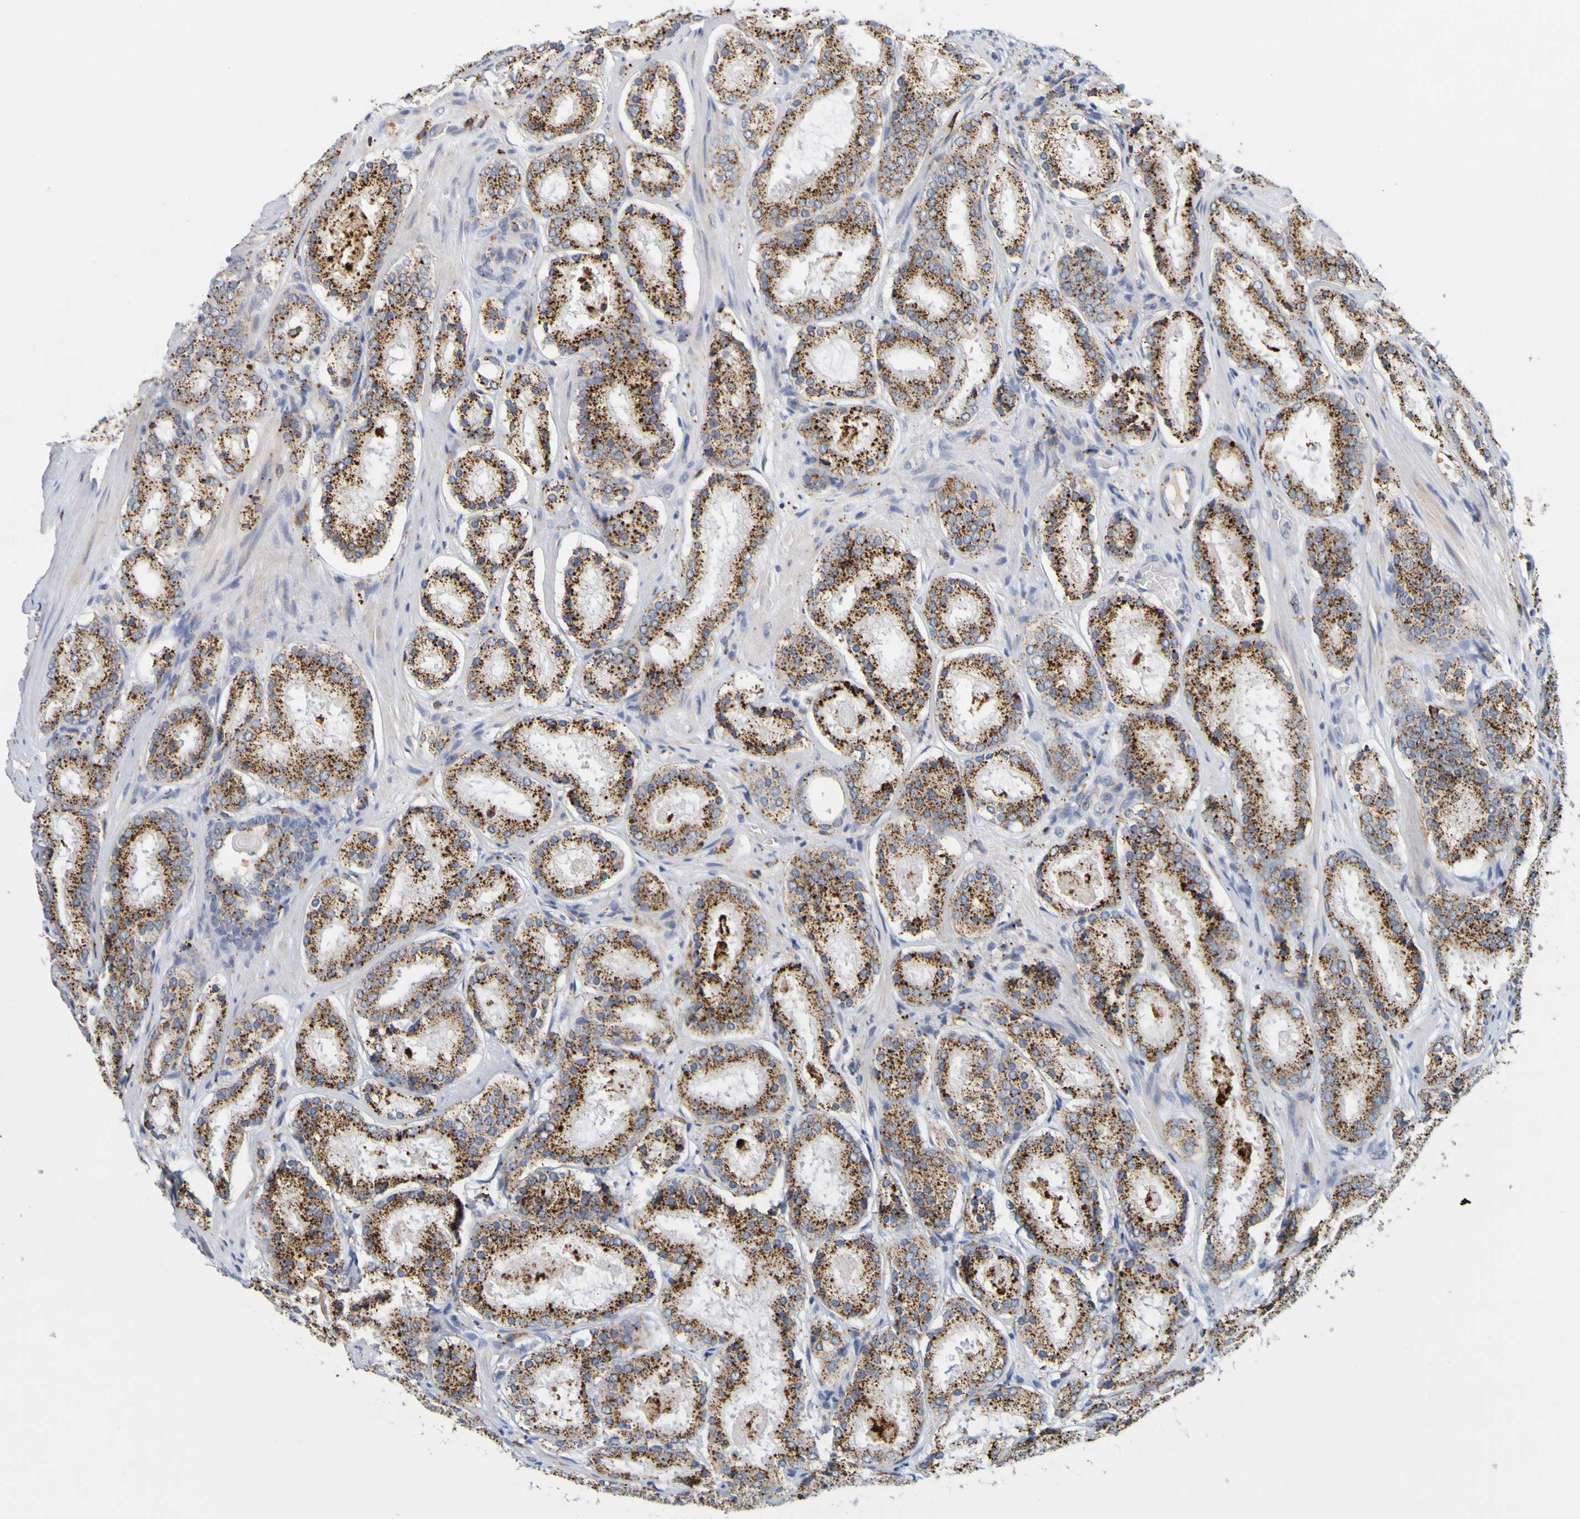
{"staining": {"intensity": "strong", "quantity": ">75%", "location": "cytoplasmic/membranous"}, "tissue": "prostate cancer", "cell_type": "Tumor cells", "image_type": "cancer", "snomed": [{"axis": "morphology", "description": "Adenocarcinoma, Low grade"}, {"axis": "topography", "description": "Prostate"}], "caption": "This is an image of immunohistochemistry (IHC) staining of prostate cancer, which shows strong staining in the cytoplasmic/membranous of tumor cells.", "gene": "TPH1", "patient": {"sex": "male", "age": 69}}